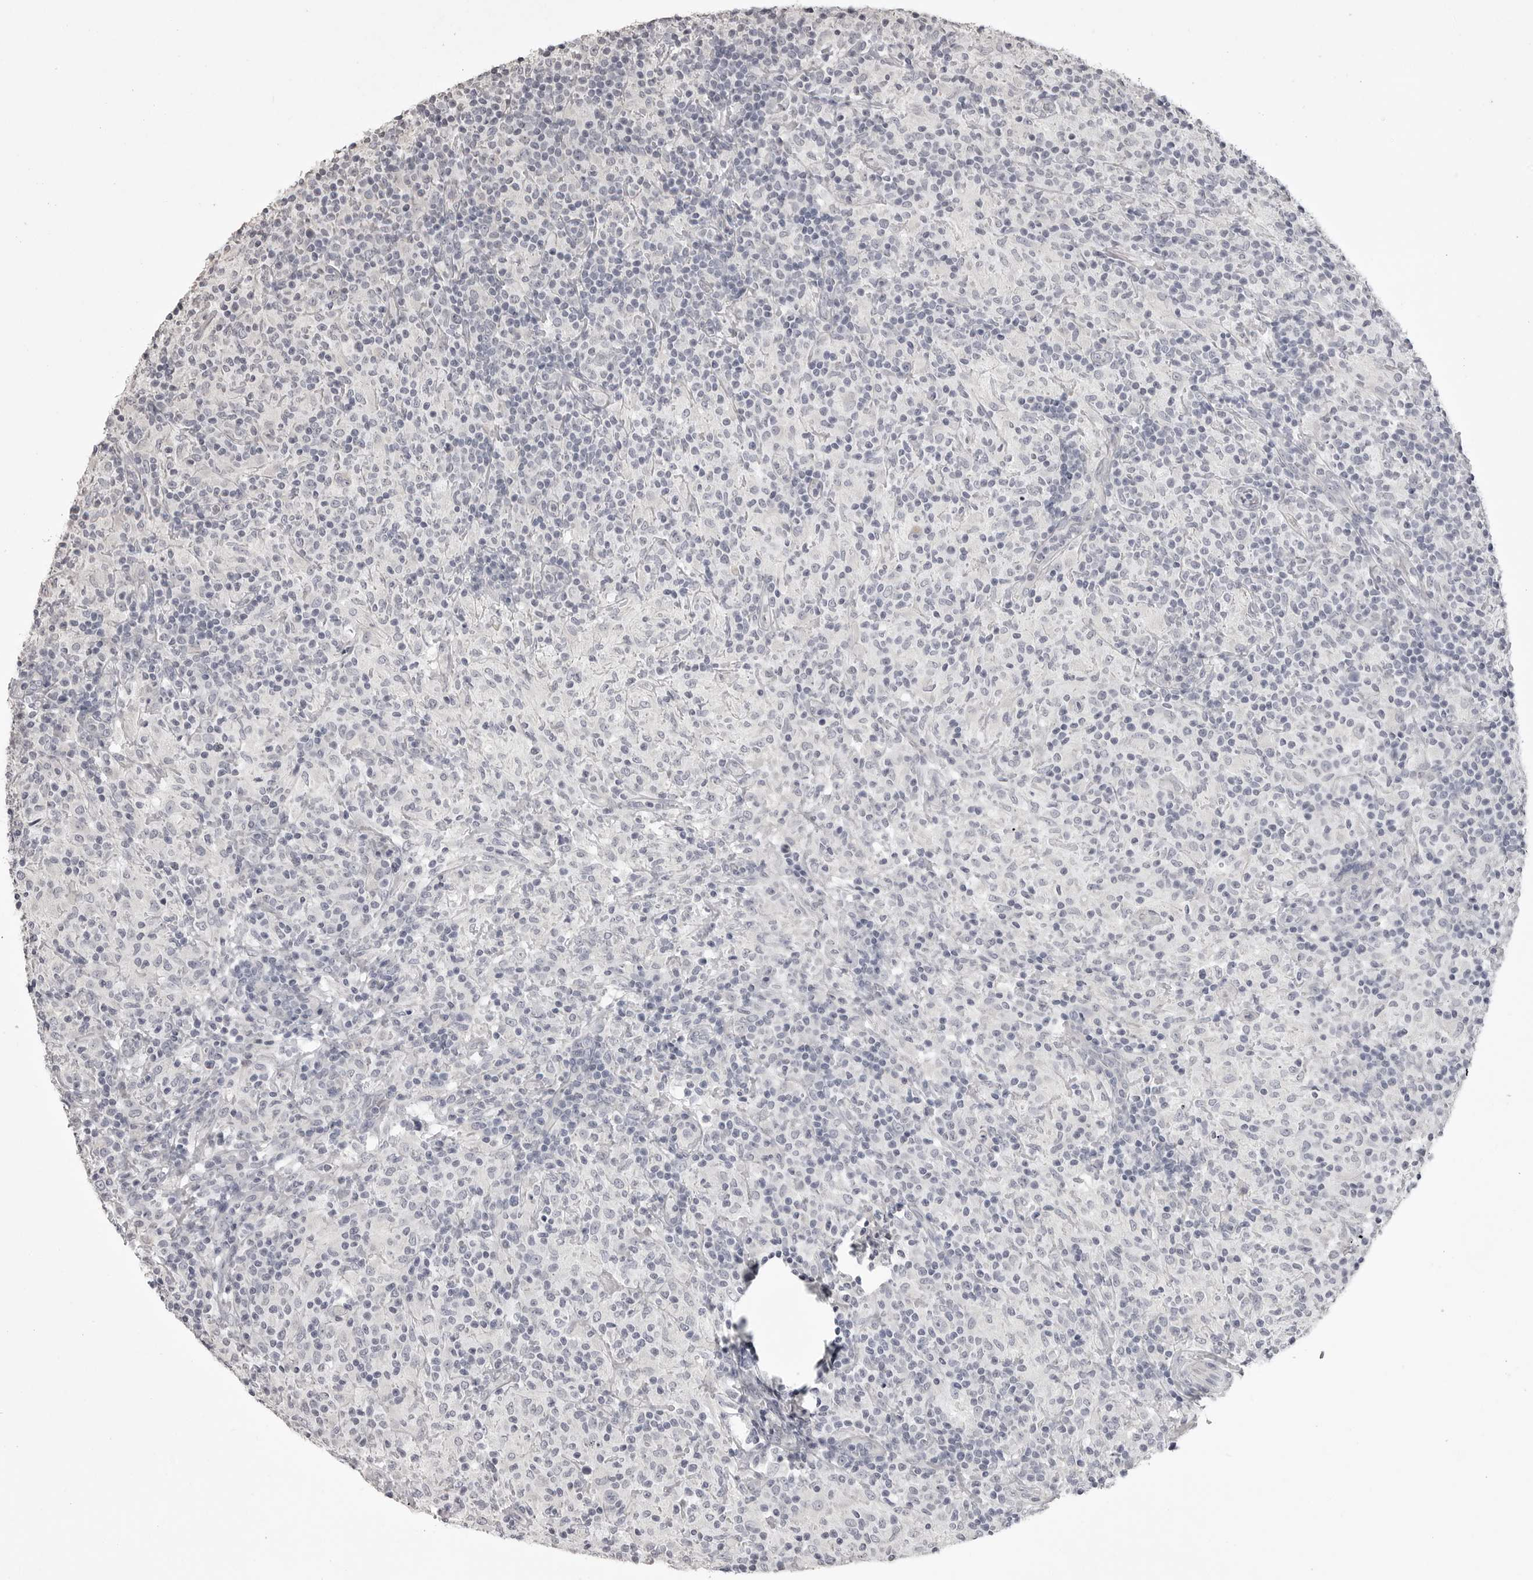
{"staining": {"intensity": "negative", "quantity": "none", "location": "none"}, "tissue": "lymphoma", "cell_type": "Tumor cells", "image_type": "cancer", "snomed": [{"axis": "morphology", "description": "Hodgkin's disease, NOS"}, {"axis": "topography", "description": "Lymph node"}], "caption": "Immunohistochemical staining of Hodgkin's disease exhibits no significant expression in tumor cells.", "gene": "GPN2", "patient": {"sex": "male", "age": 70}}